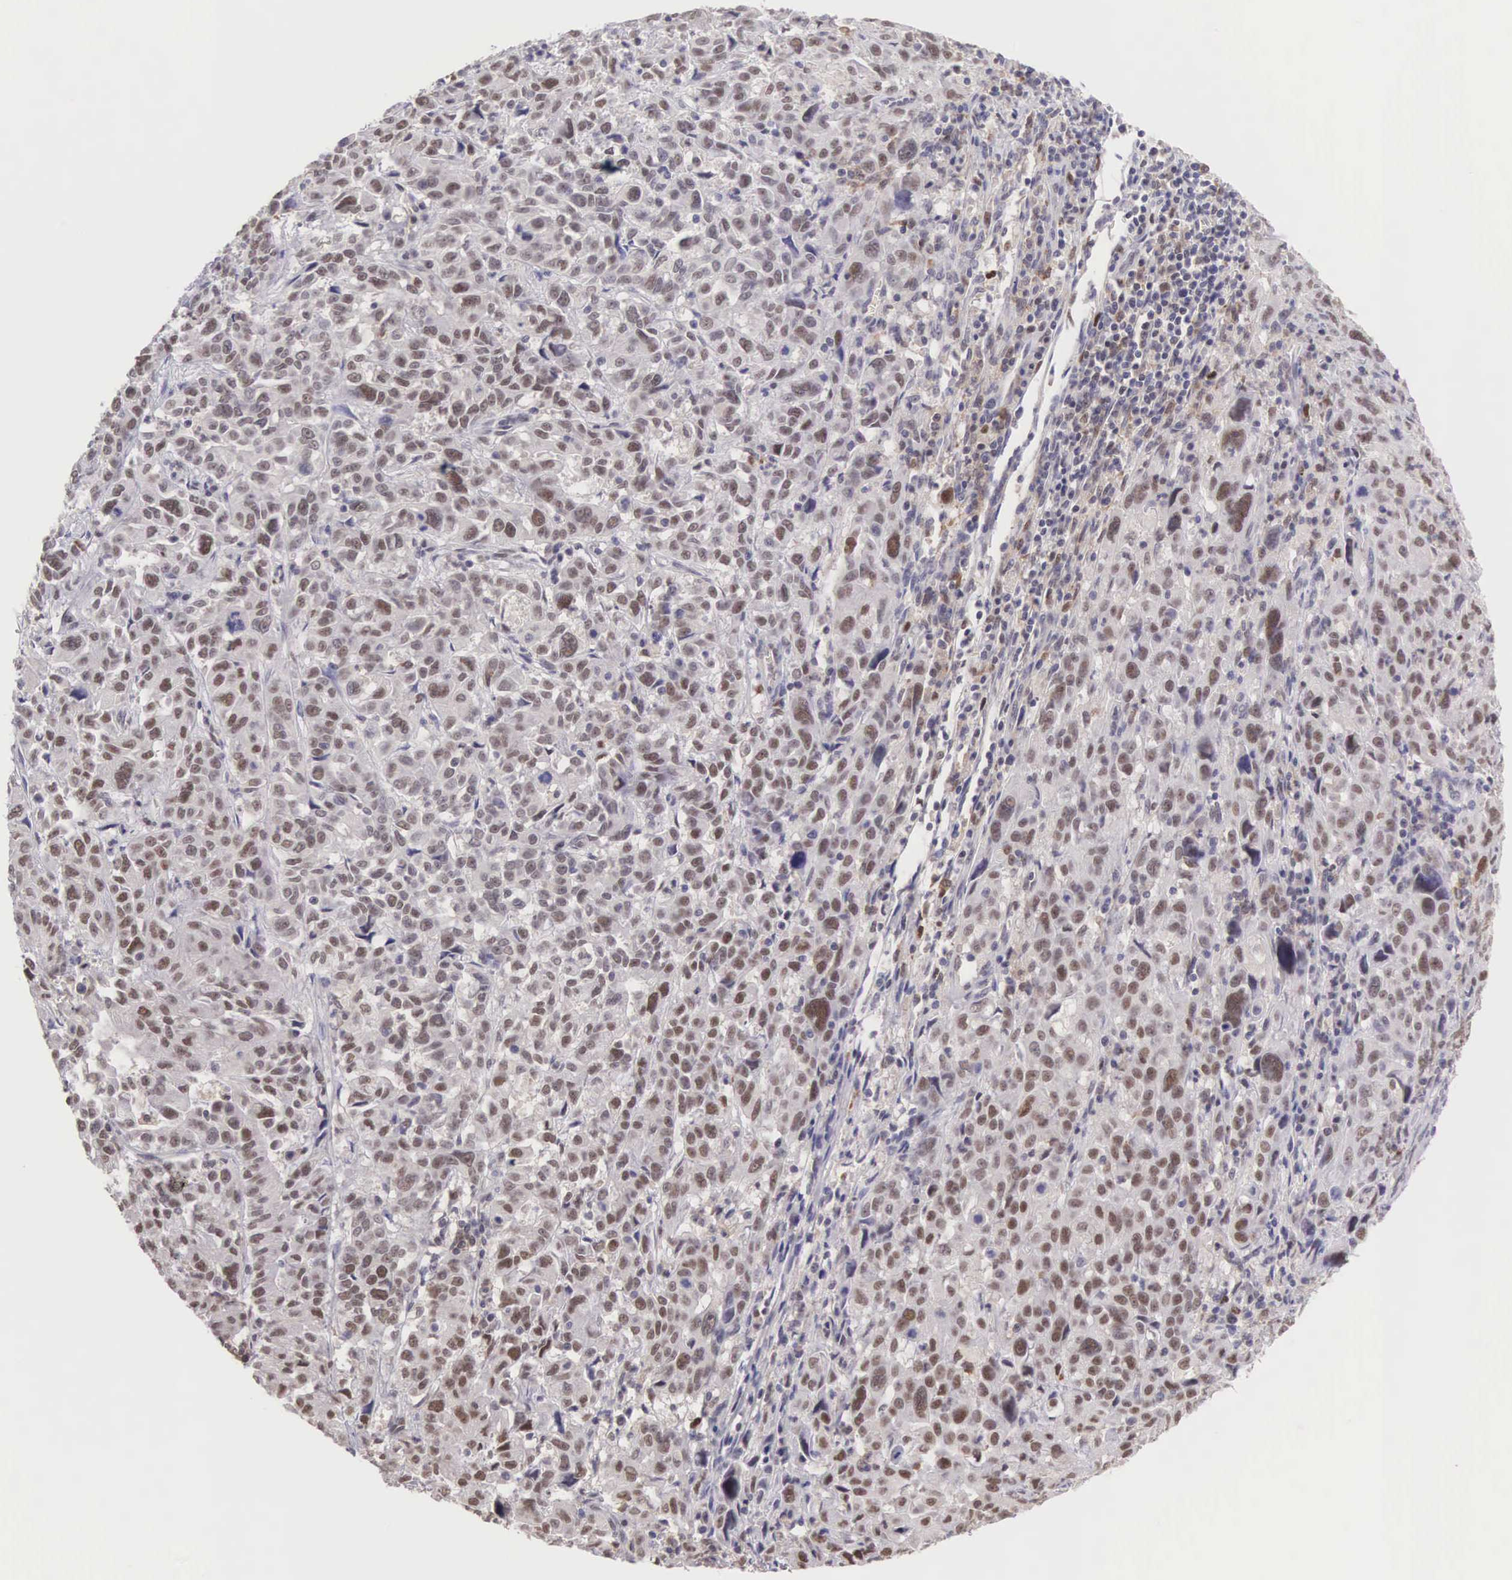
{"staining": {"intensity": "weak", "quantity": "25%-75%", "location": "nuclear"}, "tissue": "pancreatic cancer", "cell_type": "Tumor cells", "image_type": "cancer", "snomed": [{"axis": "morphology", "description": "Adenocarcinoma, NOS"}, {"axis": "topography", "description": "Pancreas"}], "caption": "Brown immunohistochemical staining in pancreatic cancer displays weak nuclear expression in approximately 25%-75% of tumor cells.", "gene": "GRK3", "patient": {"sex": "female", "age": 52}}